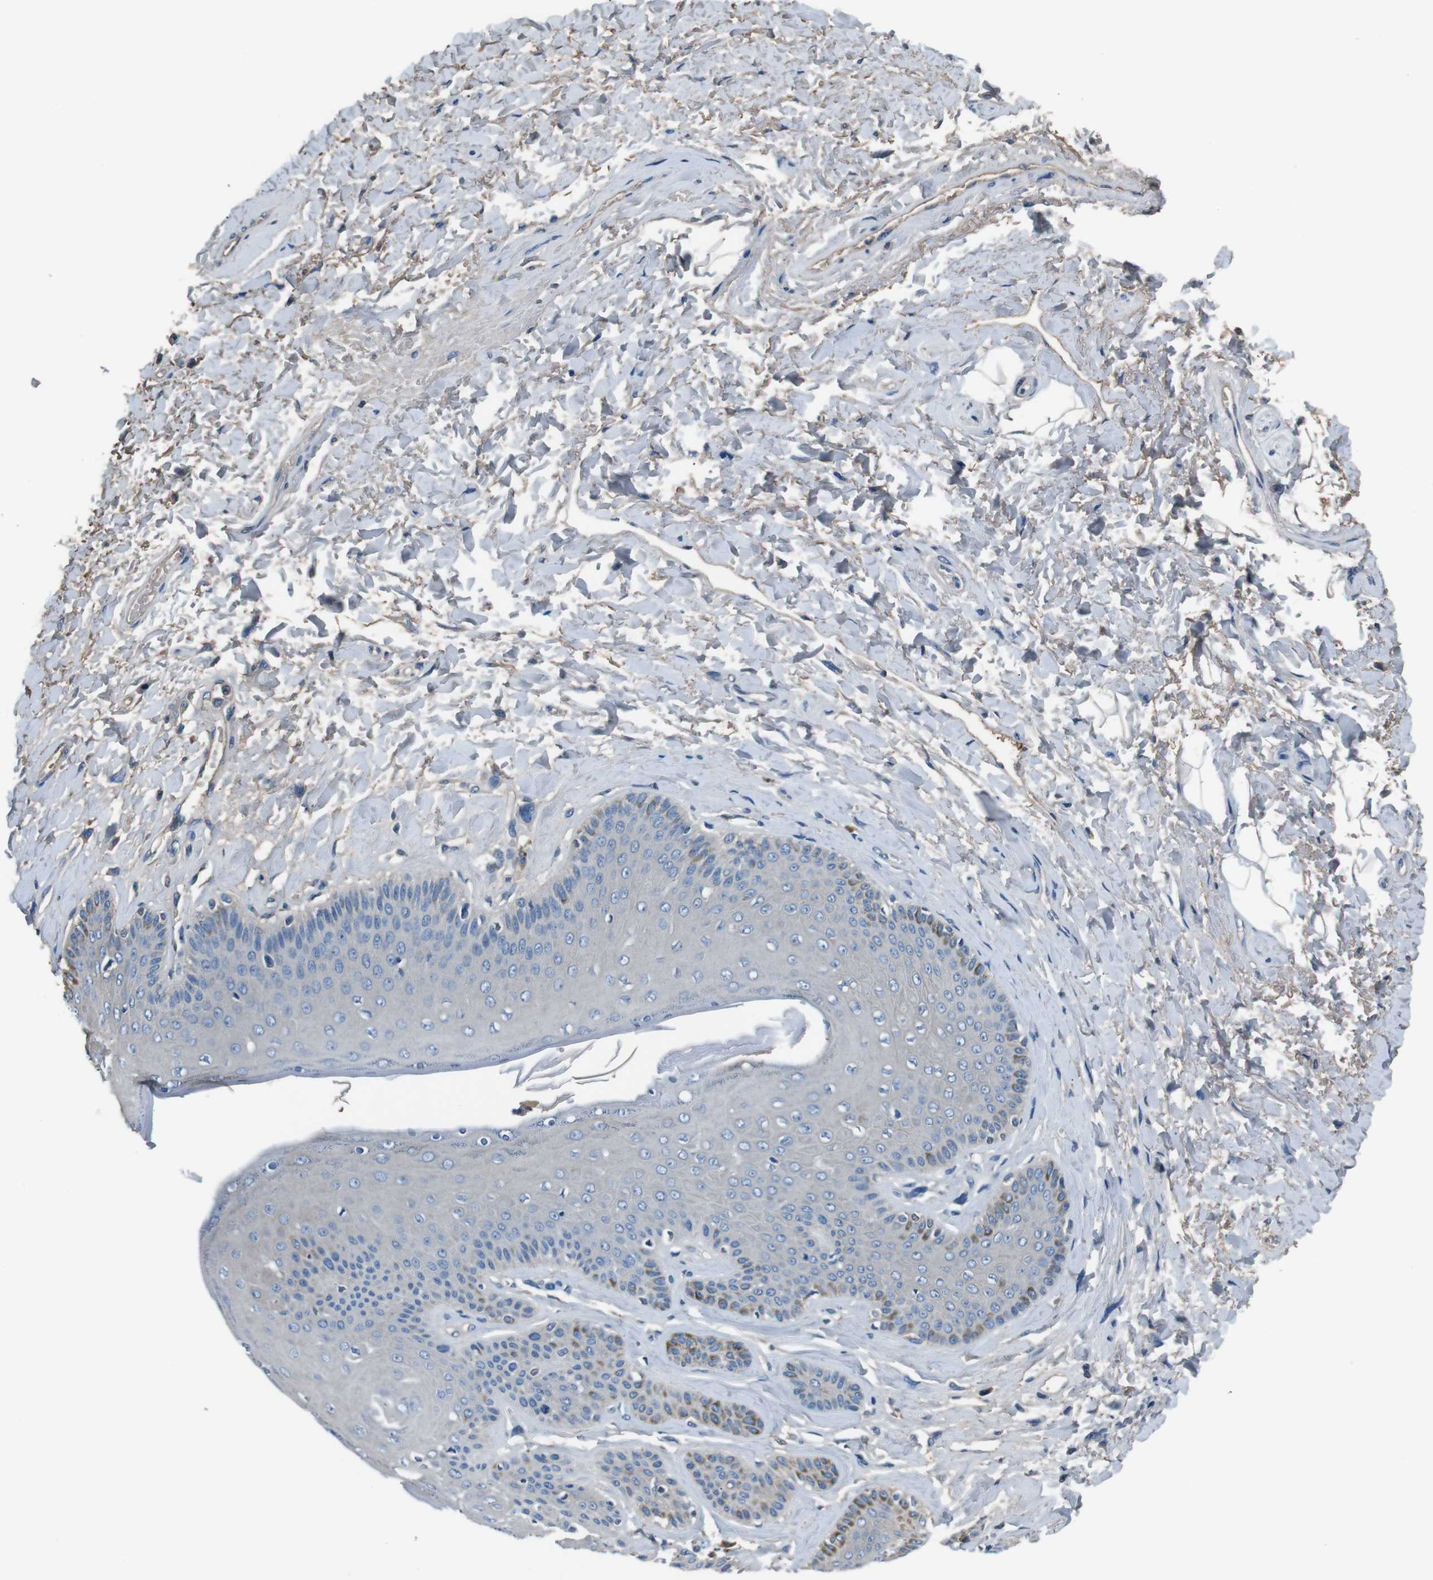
{"staining": {"intensity": "moderate", "quantity": "<25%", "location": "cytoplasmic/membranous"}, "tissue": "skin", "cell_type": "Epidermal cells", "image_type": "normal", "snomed": [{"axis": "morphology", "description": "Normal tissue, NOS"}, {"axis": "topography", "description": "Anal"}], "caption": "A brown stain highlights moderate cytoplasmic/membranous expression of a protein in epidermal cells of normal skin.", "gene": "LEP", "patient": {"sex": "male", "age": 69}}